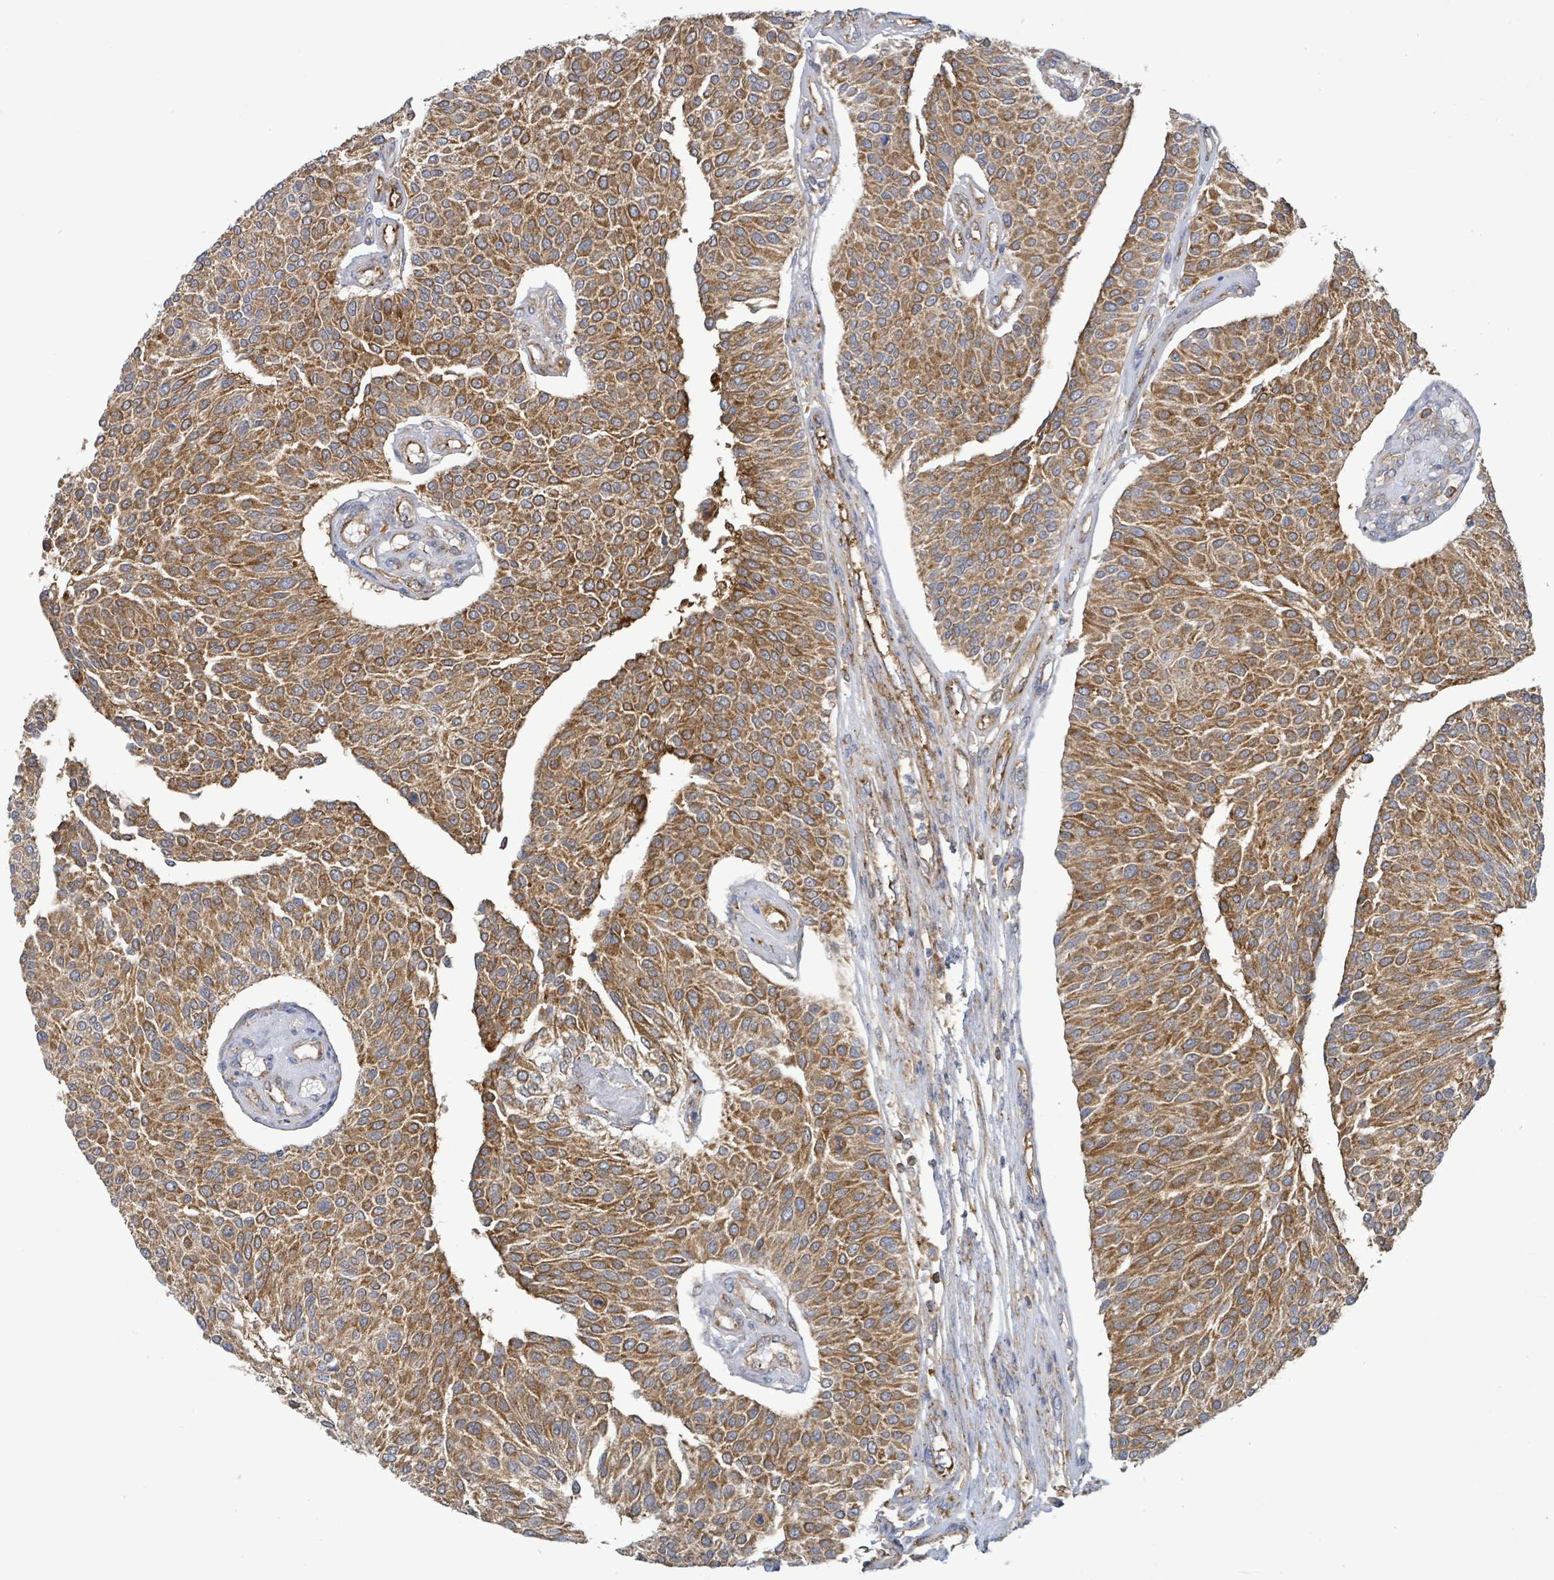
{"staining": {"intensity": "moderate", "quantity": ">75%", "location": "cytoplasmic/membranous"}, "tissue": "urothelial cancer", "cell_type": "Tumor cells", "image_type": "cancer", "snomed": [{"axis": "morphology", "description": "Urothelial carcinoma, NOS"}, {"axis": "topography", "description": "Urinary bladder"}], "caption": "The photomicrograph exhibits a brown stain indicating the presence of a protein in the cytoplasmic/membranous of tumor cells in transitional cell carcinoma.", "gene": "EGFL7", "patient": {"sex": "male", "age": 55}}